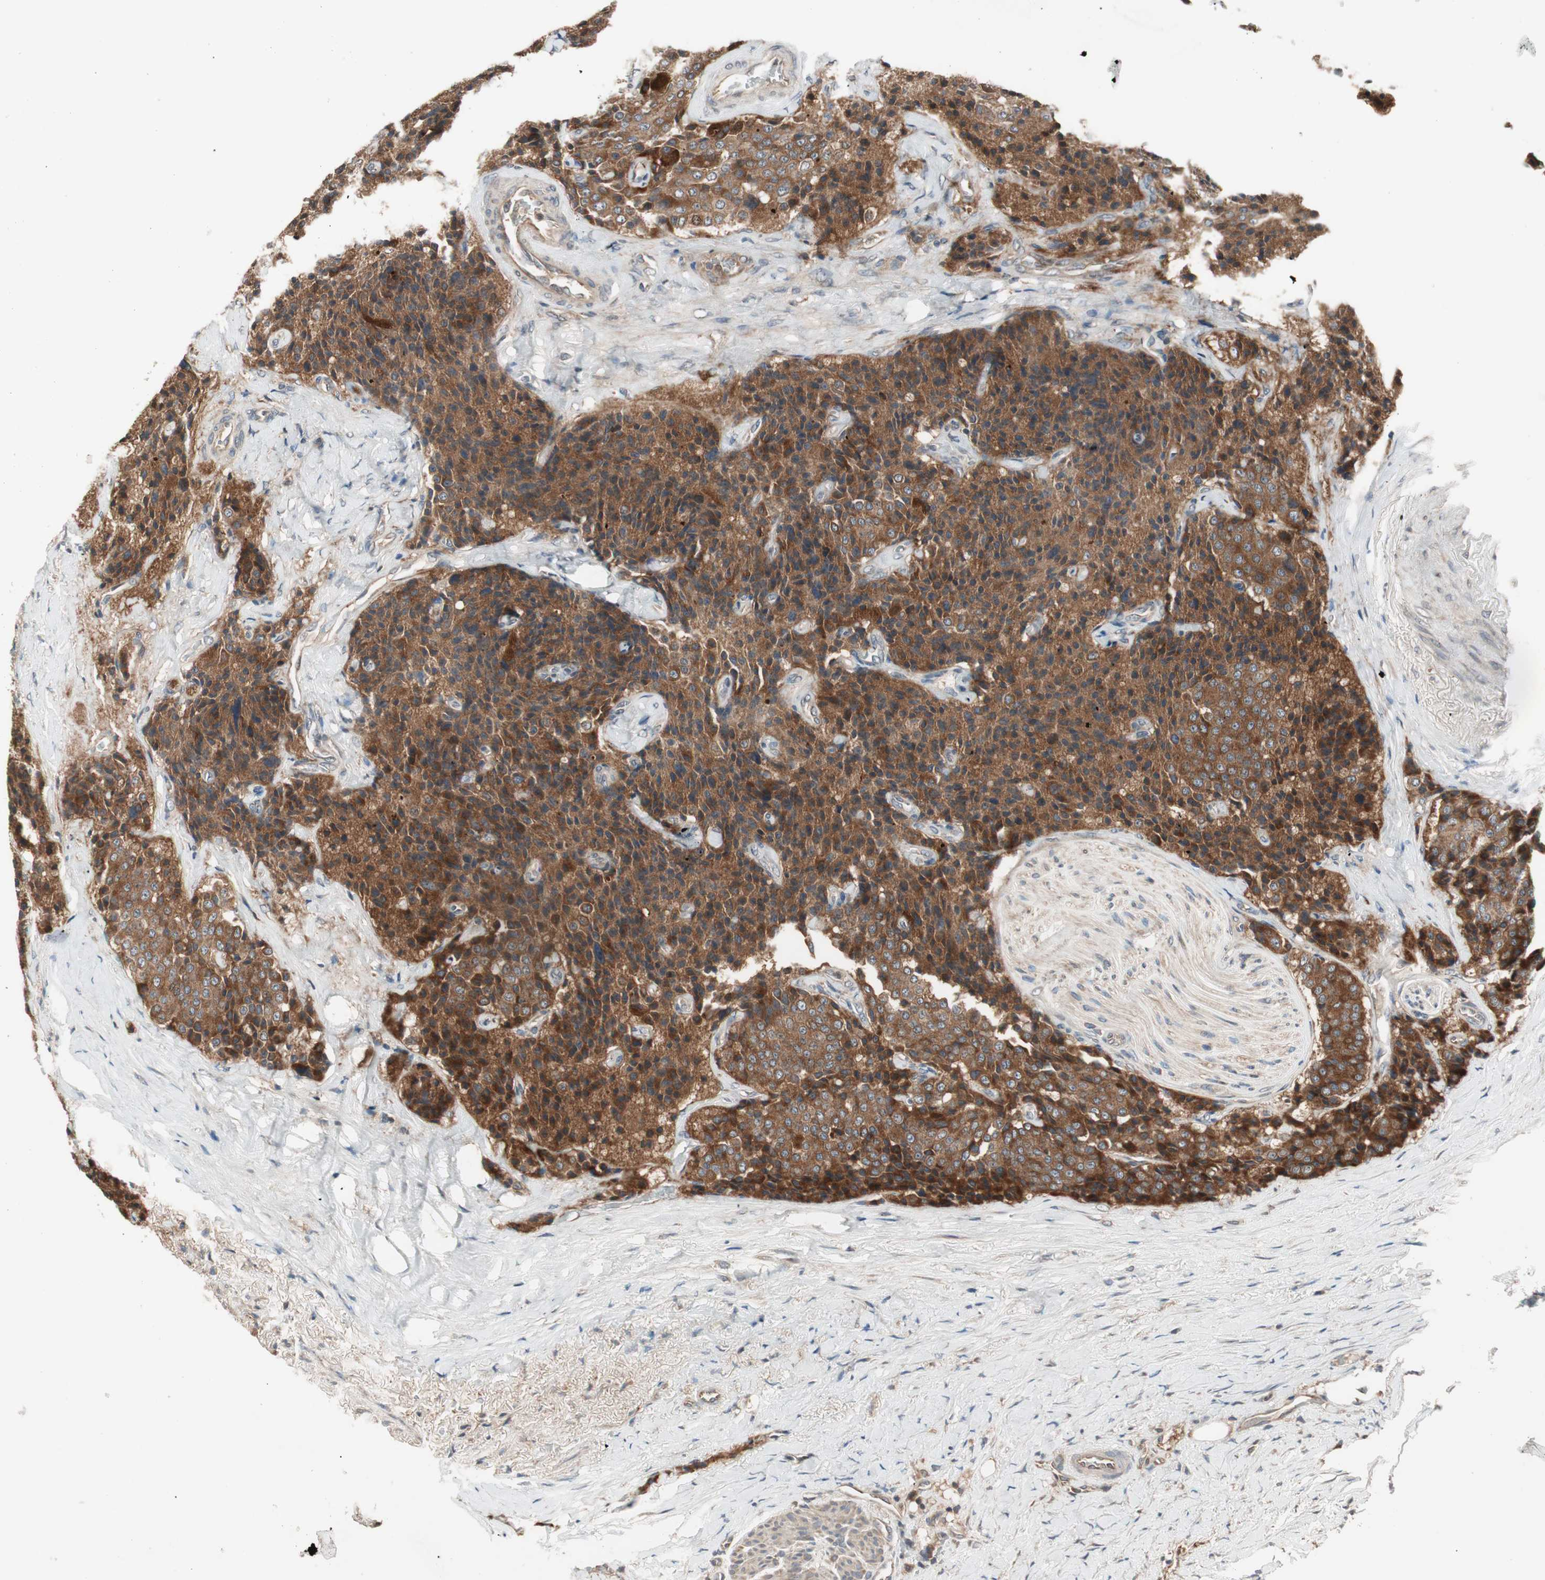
{"staining": {"intensity": "strong", "quantity": ">75%", "location": "cytoplasmic/membranous"}, "tissue": "carcinoid", "cell_type": "Tumor cells", "image_type": "cancer", "snomed": [{"axis": "morphology", "description": "Carcinoid, malignant, NOS"}, {"axis": "topography", "description": "Colon"}], "caption": "Tumor cells exhibit high levels of strong cytoplasmic/membranous expression in approximately >75% of cells in carcinoid.", "gene": "ATP6AP2", "patient": {"sex": "female", "age": 61}}